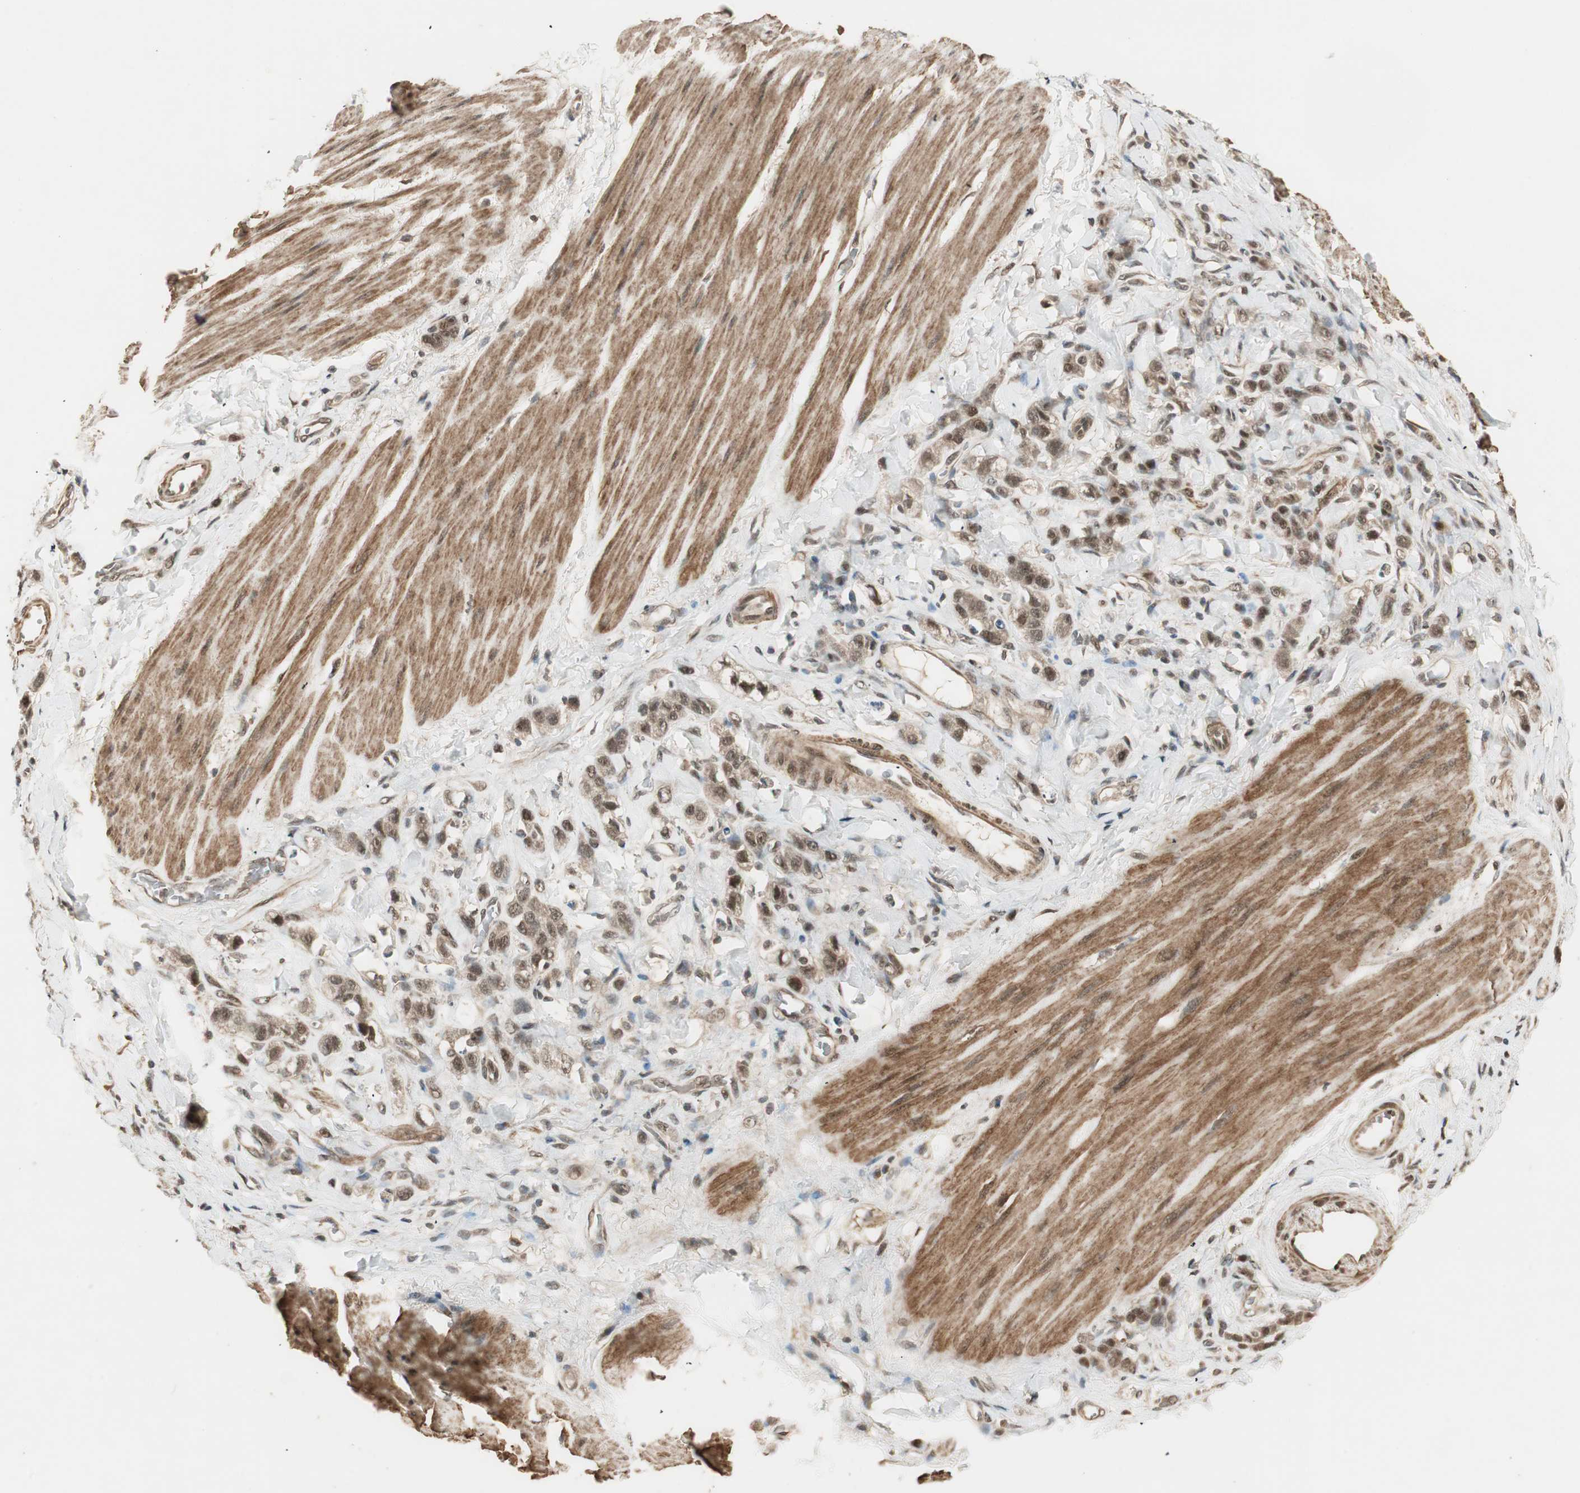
{"staining": {"intensity": "moderate", "quantity": ">75%", "location": "cytoplasmic/membranous,nuclear"}, "tissue": "stomach cancer", "cell_type": "Tumor cells", "image_type": "cancer", "snomed": [{"axis": "morphology", "description": "Adenocarcinoma, NOS"}, {"axis": "topography", "description": "Stomach"}], "caption": "Stomach cancer (adenocarcinoma) was stained to show a protein in brown. There is medium levels of moderate cytoplasmic/membranous and nuclear staining in approximately >75% of tumor cells.", "gene": "ZSCAN31", "patient": {"sex": "male", "age": 82}}